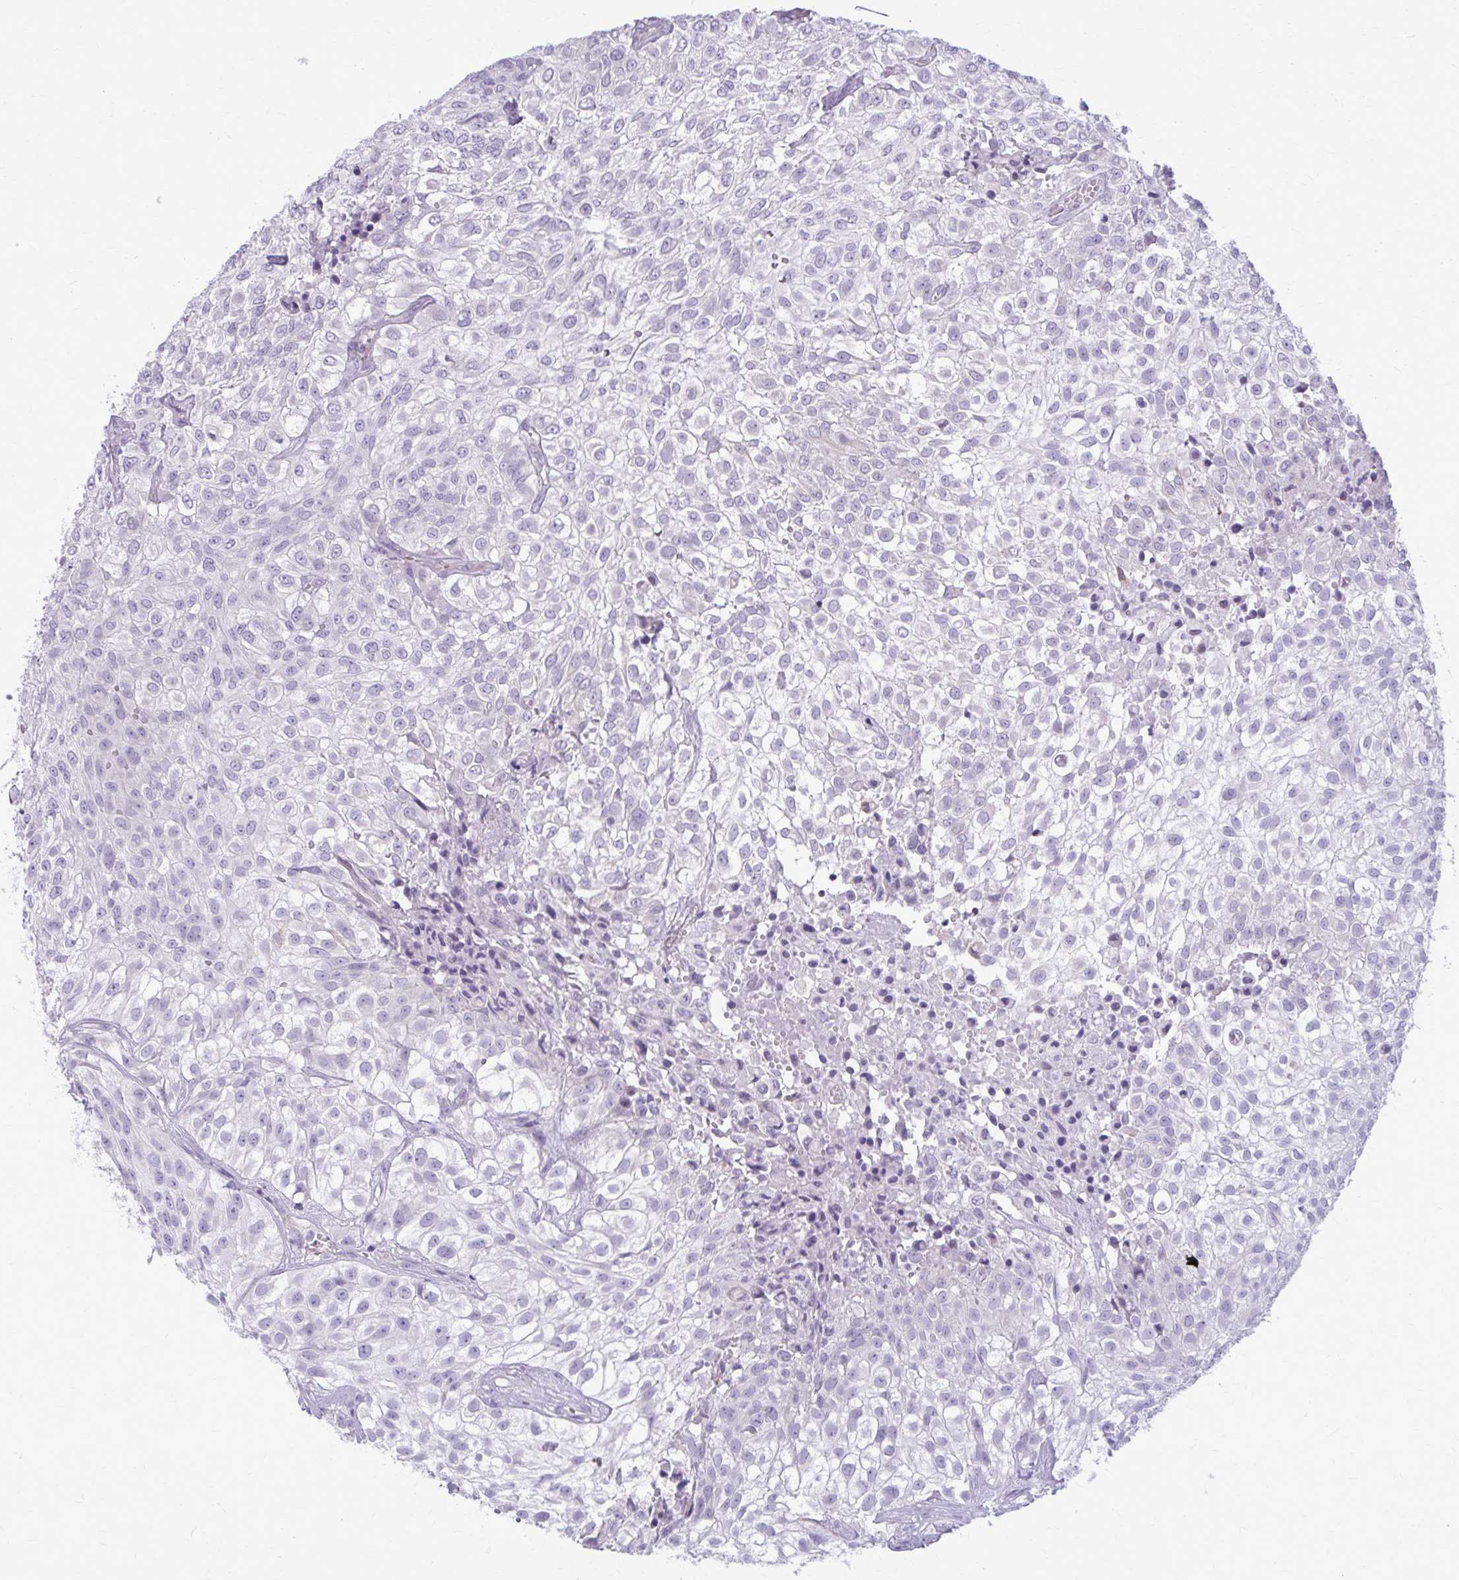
{"staining": {"intensity": "negative", "quantity": "none", "location": "none"}, "tissue": "urothelial cancer", "cell_type": "Tumor cells", "image_type": "cancer", "snomed": [{"axis": "morphology", "description": "Urothelial carcinoma, High grade"}, {"axis": "topography", "description": "Urinary bladder"}], "caption": "An immunohistochemistry photomicrograph of urothelial carcinoma (high-grade) is shown. There is no staining in tumor cells of urothelial carcinoma (high-grade).", "gene": "CASQ2", "patient": {"sex": "male", "age": 56}}